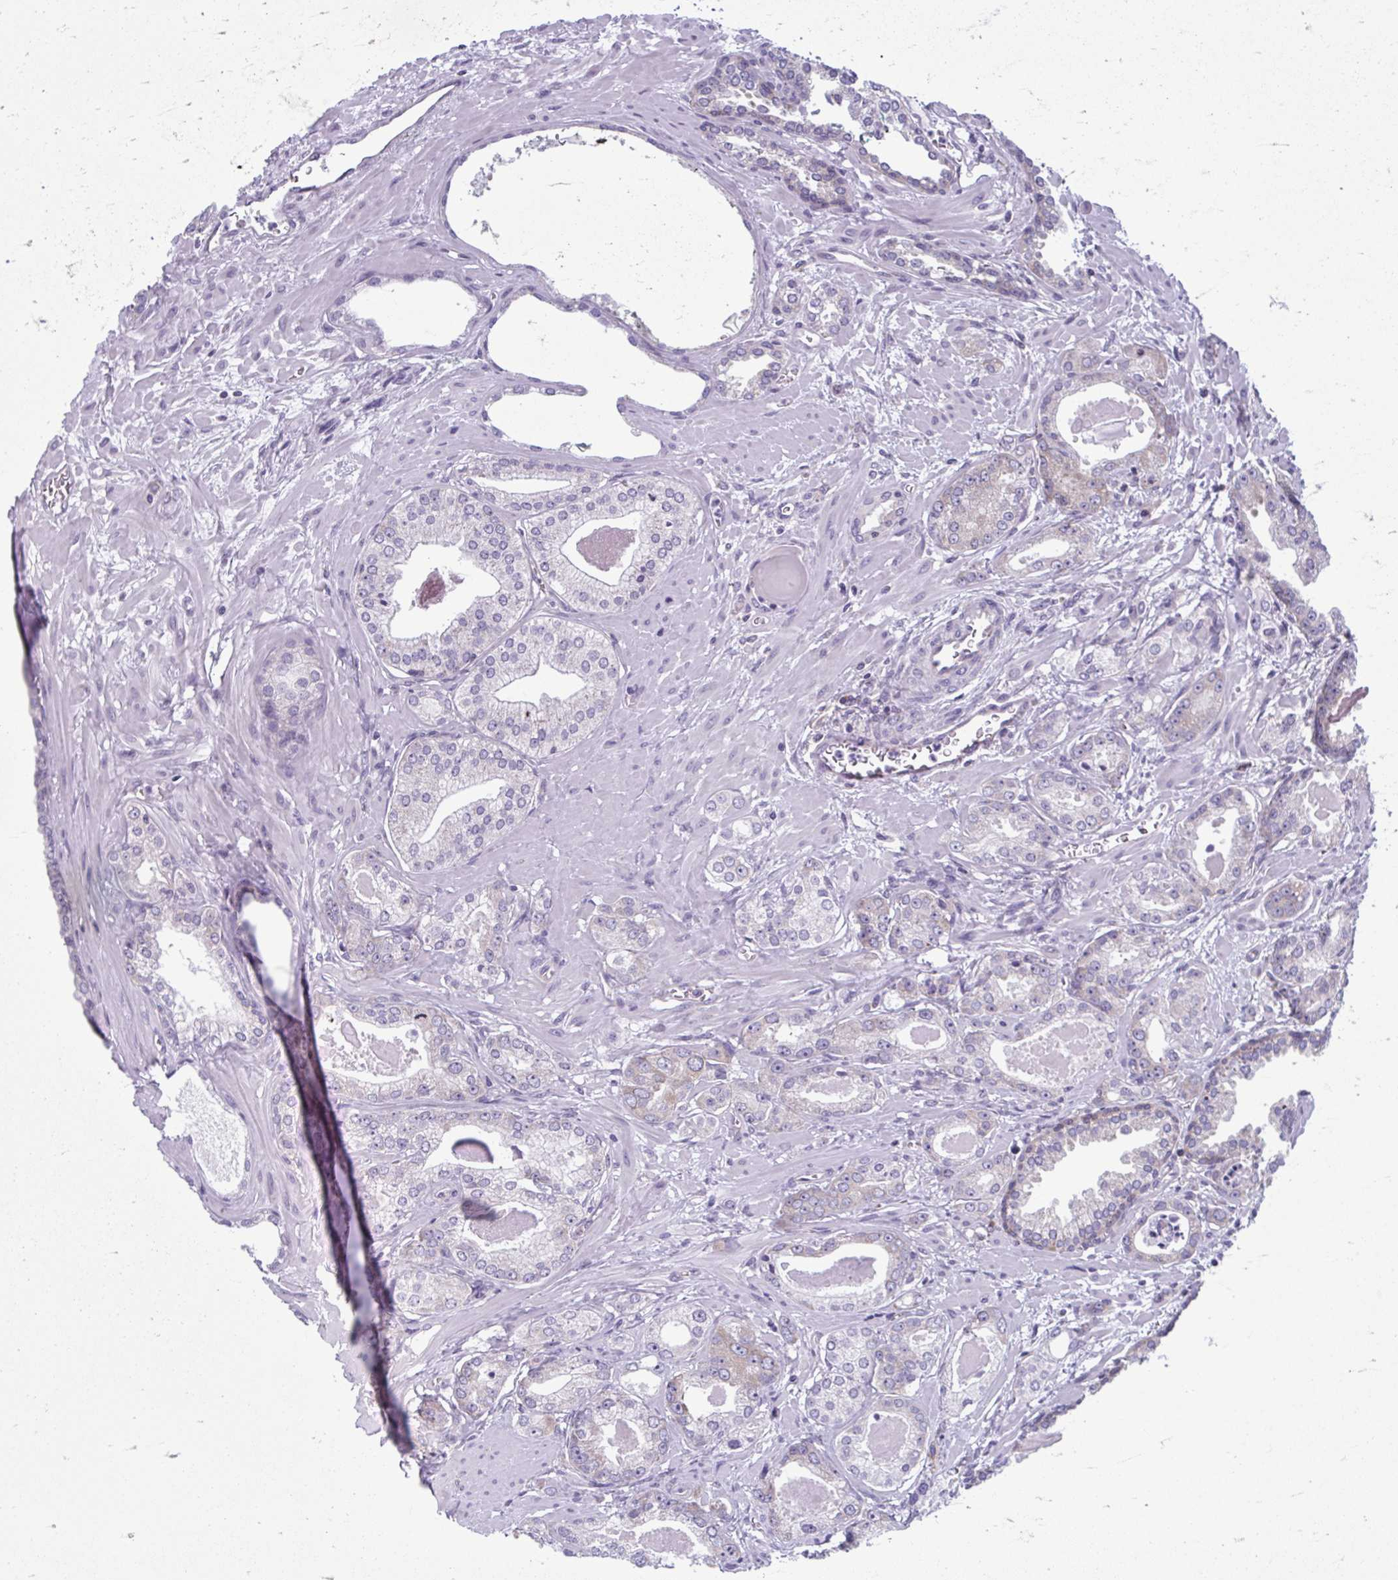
{"staining": {"intensity": "moderate", "quantity": "<25%", "location": "cytoplasmic/membranous"}, "tissue": "prostate cancer", "cell_type": "Tumor cells", "image_type": "cancer", "snomed": [{"axis": "morphology", "description": "Adenocarcinoma, Low grade"}, {"axis": "topography", "description": "Prostate"}], "caption": "Human low-grade adenocarcinoma (prostate) stained for a protein (brown) shows moderate cytoplasmic/membranous positive positivity in about <25% of tumor cells.", "gene": "RPS16", "patient": {"sex": "male", "age": 64}}